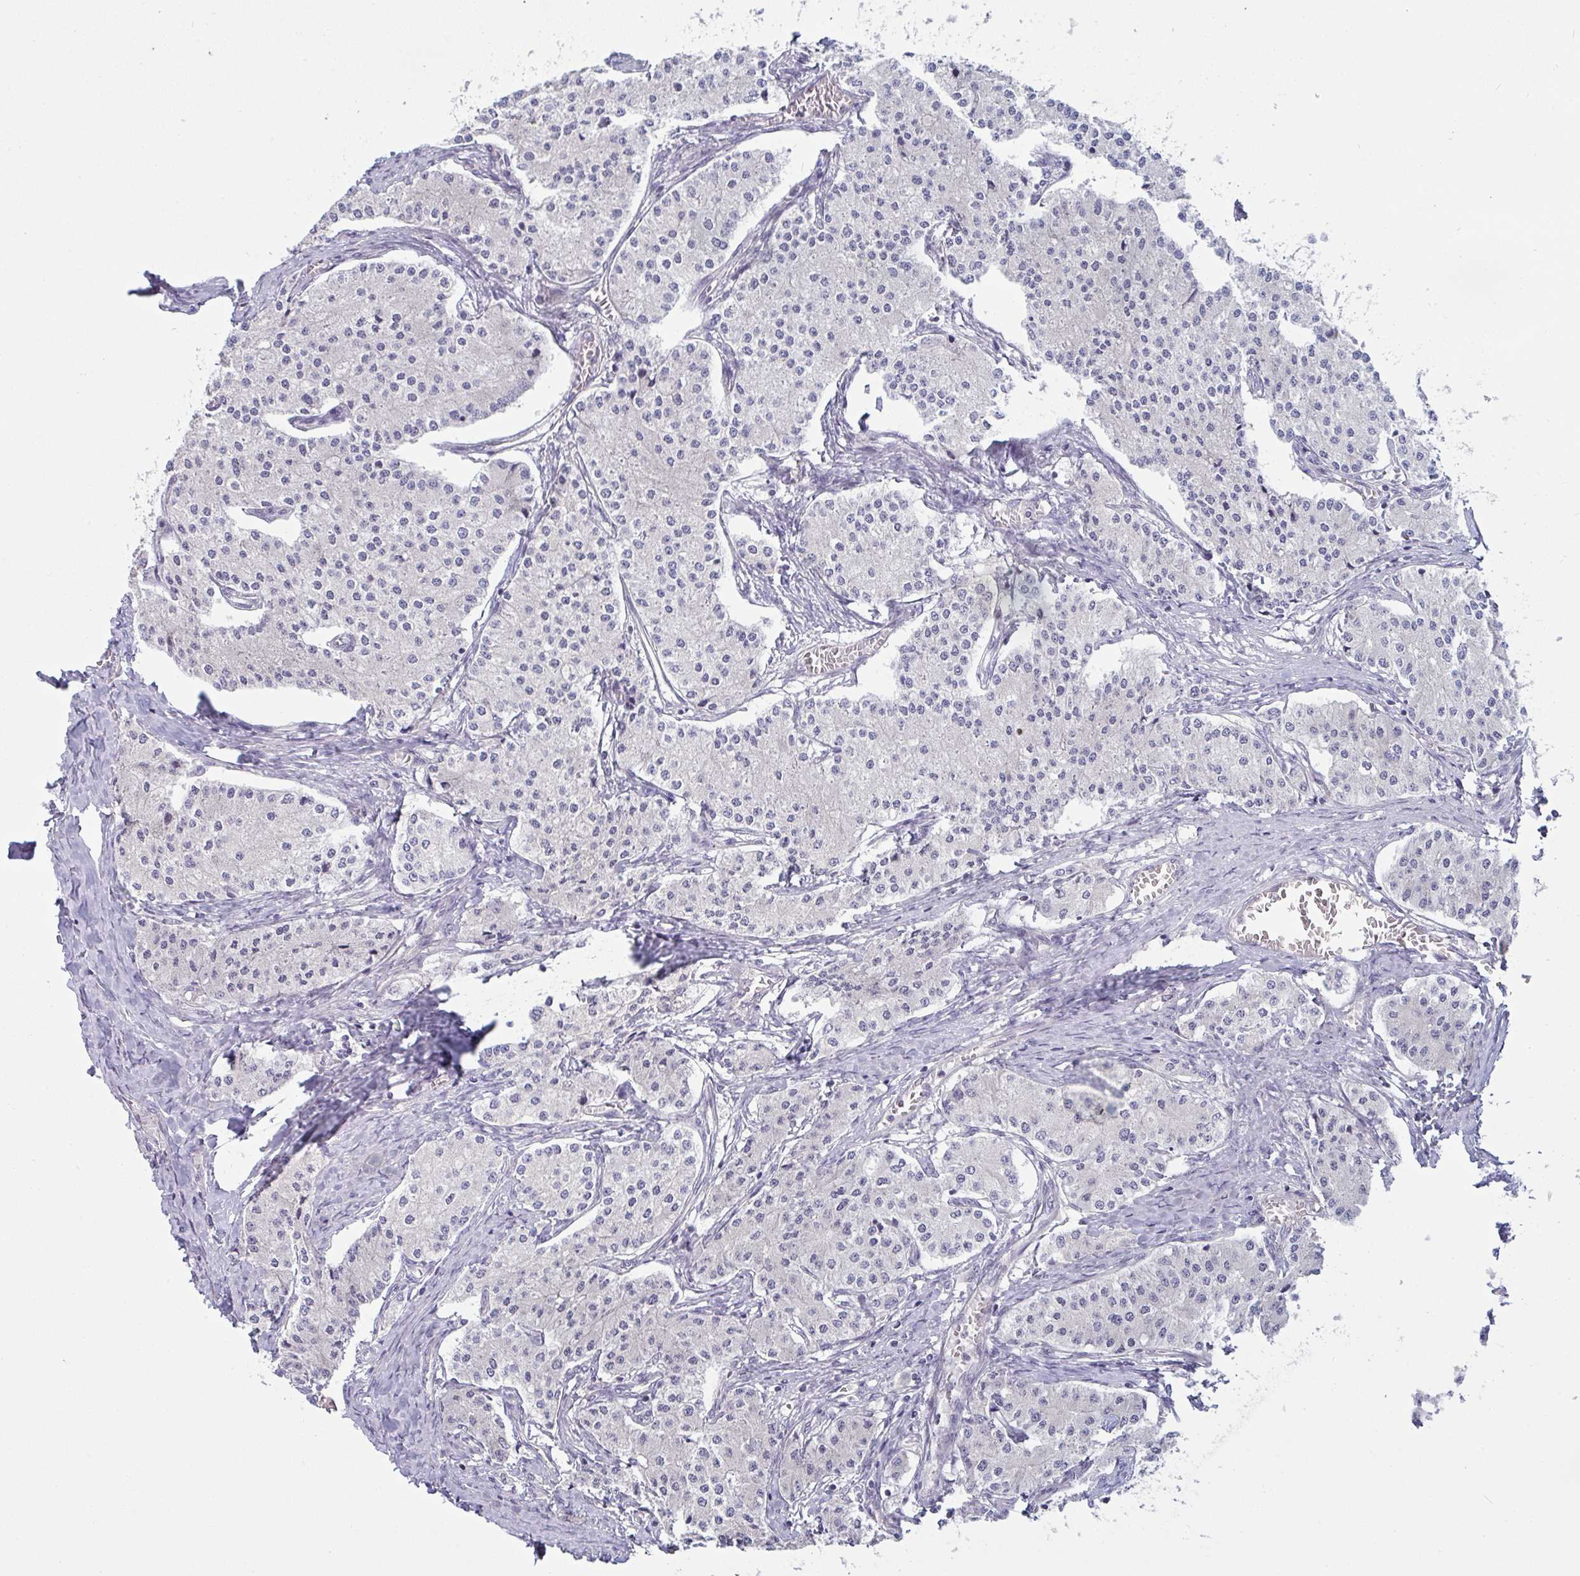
{"staining": {"intensity": "negative", "quantity": "none", "location": "none"}, "tissue": "carcinoid", "cell_type": "Tumor cells", "image_type": "cancer", "snomed": [{"axis": "morphology", "description": "Carcinoid, malignant, NOS"}, {"axis": "topography", "description": "Colon"}], "caption": "A high-resolution histopathology image shows immunohistochemistry (IHC) staining of carcinoid (malignant), which demonstrates no significant positivity in tumor cells.", "gene": "MRPS2", "patient": {"sex": "female", "age": 52}}